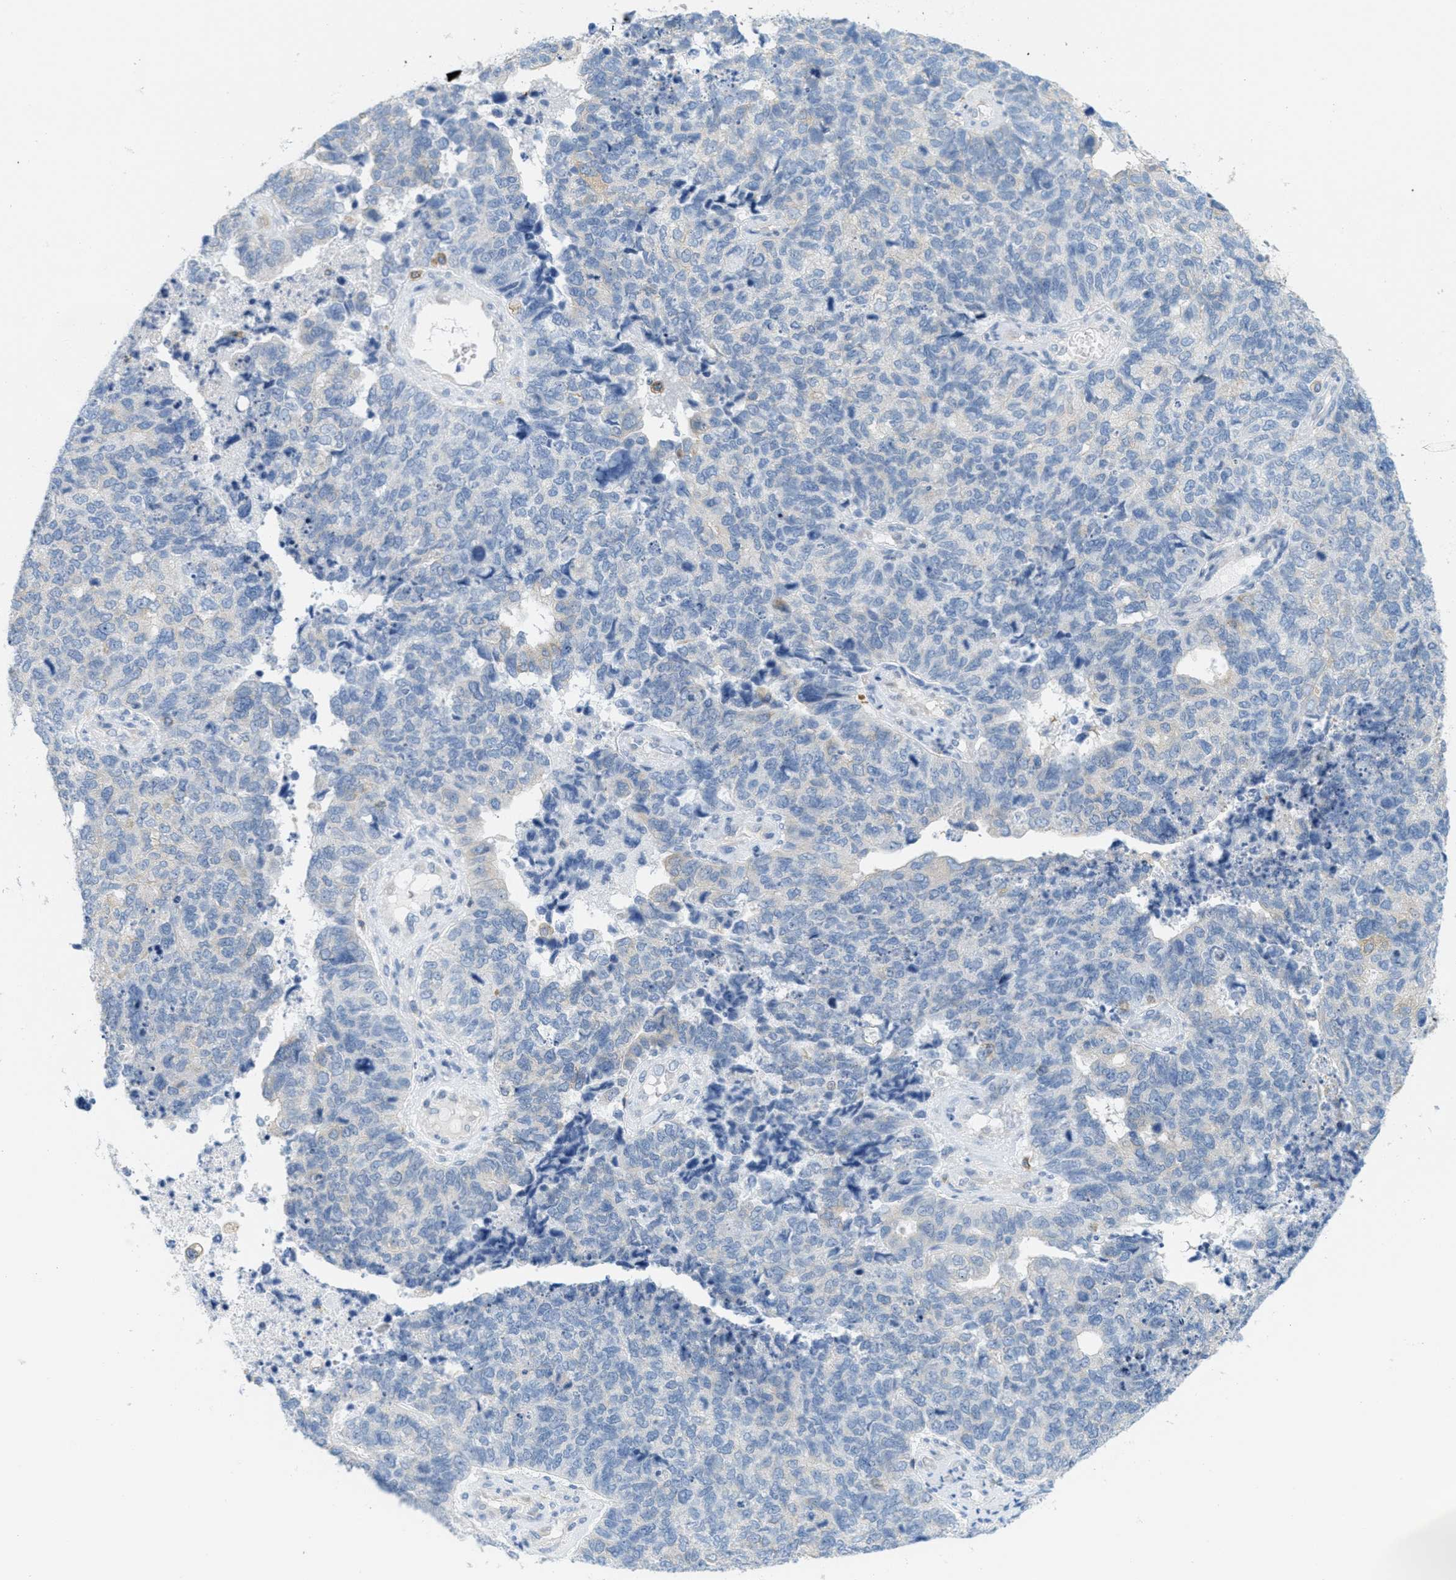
{"staining": {"intensity": "negative", "quantity": "none", "location": "none"}, "tissue": "cervical cancer", "cell_type": "Tumor cells", "image_type": "cancer", "snomed": [{"axis": "morphology", "description": "Squamous cell carcinoma, NOS"}, {"axis": "topography", "description": "Cervix"}], "caption": "Immunohistochemistry photomicrograph of neoplastic tissue: human cervical cancer stained with DAB reveals no significant protein staining in tumor cells. The staining was performed using DAB (3,3'-diaminobenzidine) to visualize the protein expression in brown, while the nuclei were stained in blue with hematoxylin (Magnification: 20x).", "gene": "TEX264", "patient": {"sex": "female", "age": 63}}